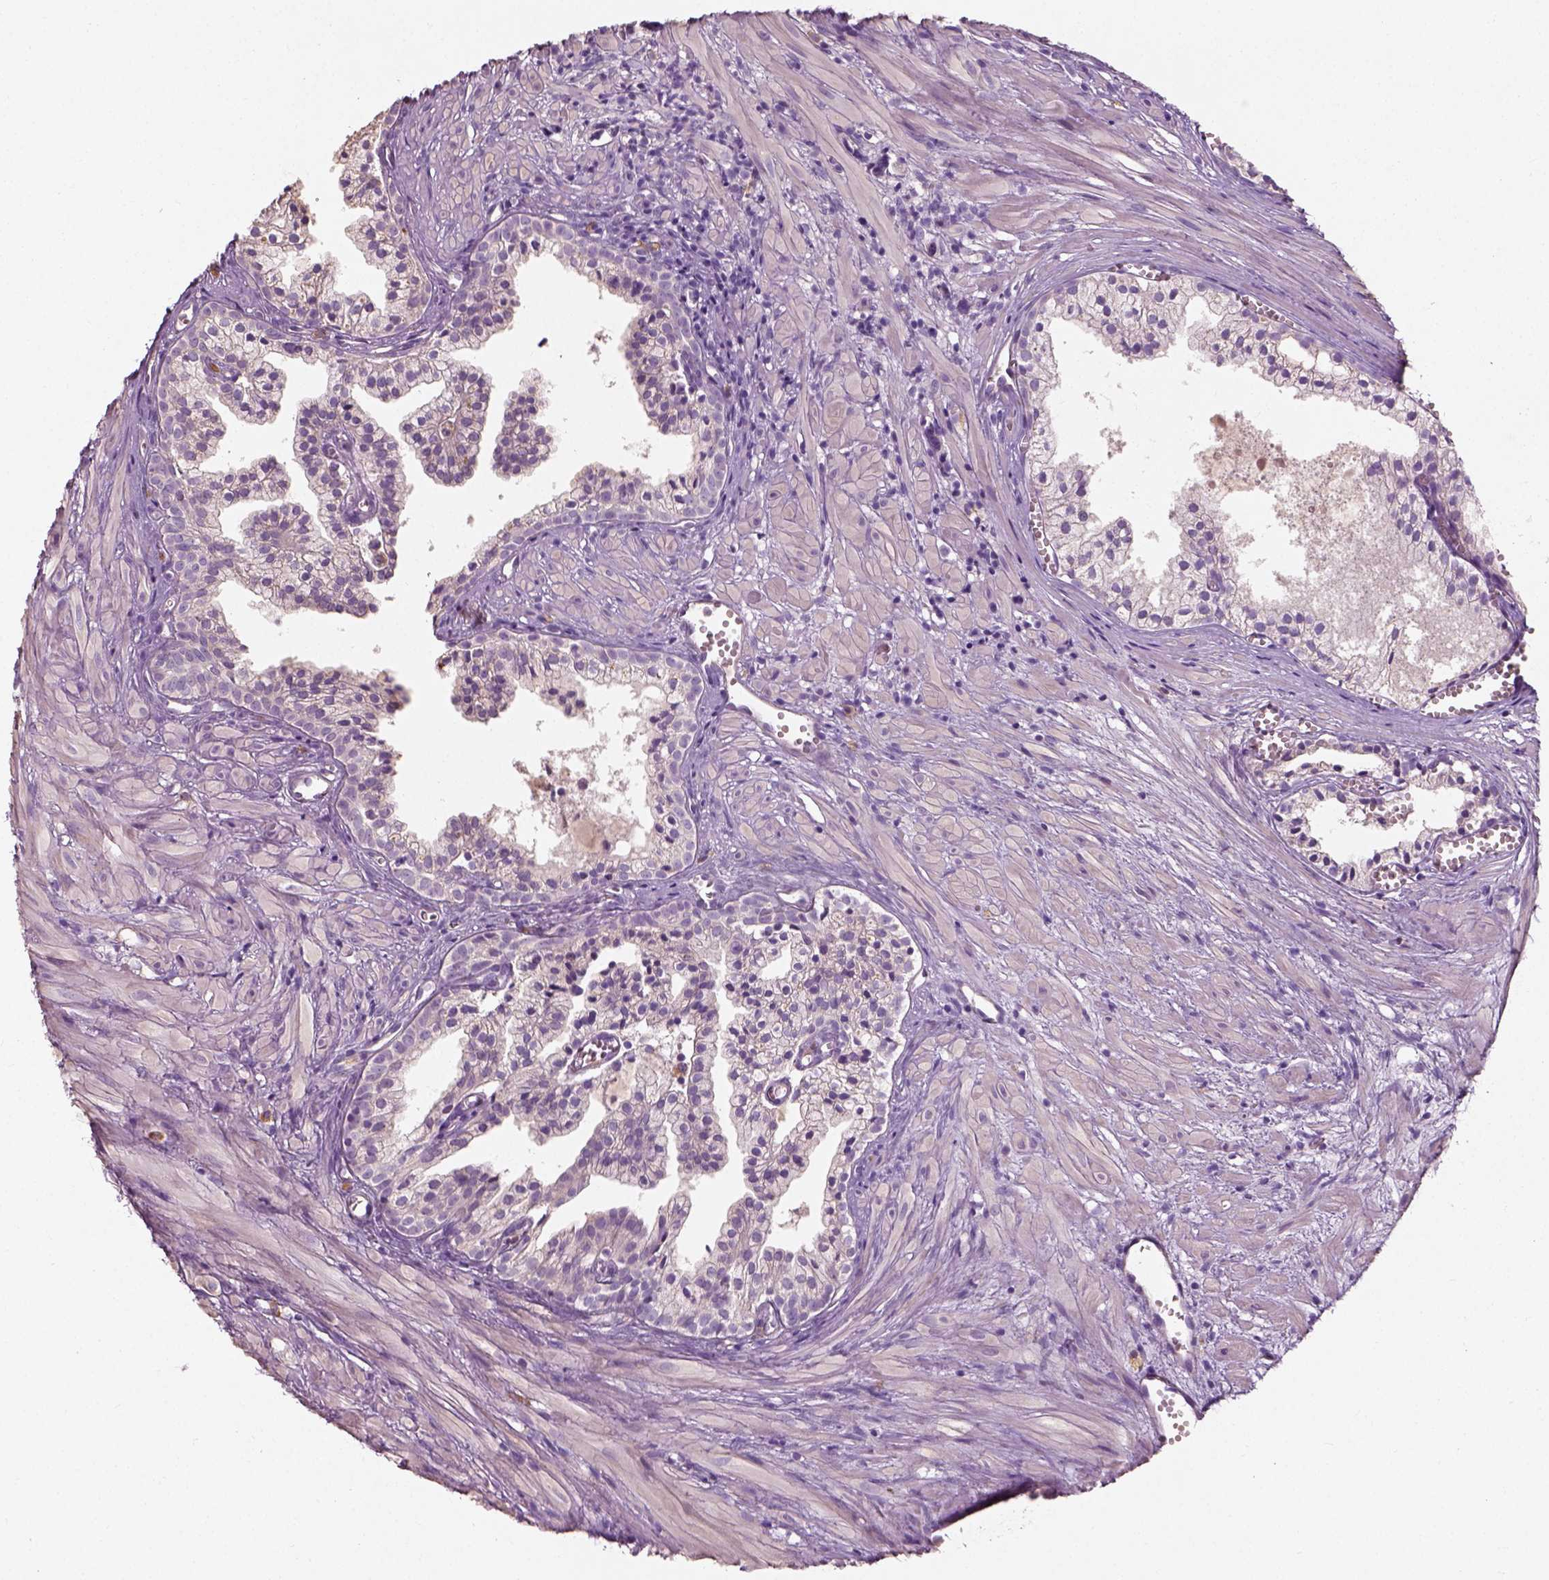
{"staining": {"intensity": "negative", "quantity": "none", "location": "none"}, "tissue": "prostate cancer", "cell_type": "Tumor cells", "image_type": "cancer", "snomed": [{"axis": "morphology", "description": "Adenocarcinoma, High grade"}, {"axis": "topography", "description": "Prostate"}], "caption": "A high-resolution micrograph shows immunohistochemistry staining of prostate cancer, which shows no significant expression in tumor cells.", "gene": "DHCR24", "patient": {"sex": "male", "age": 58}}